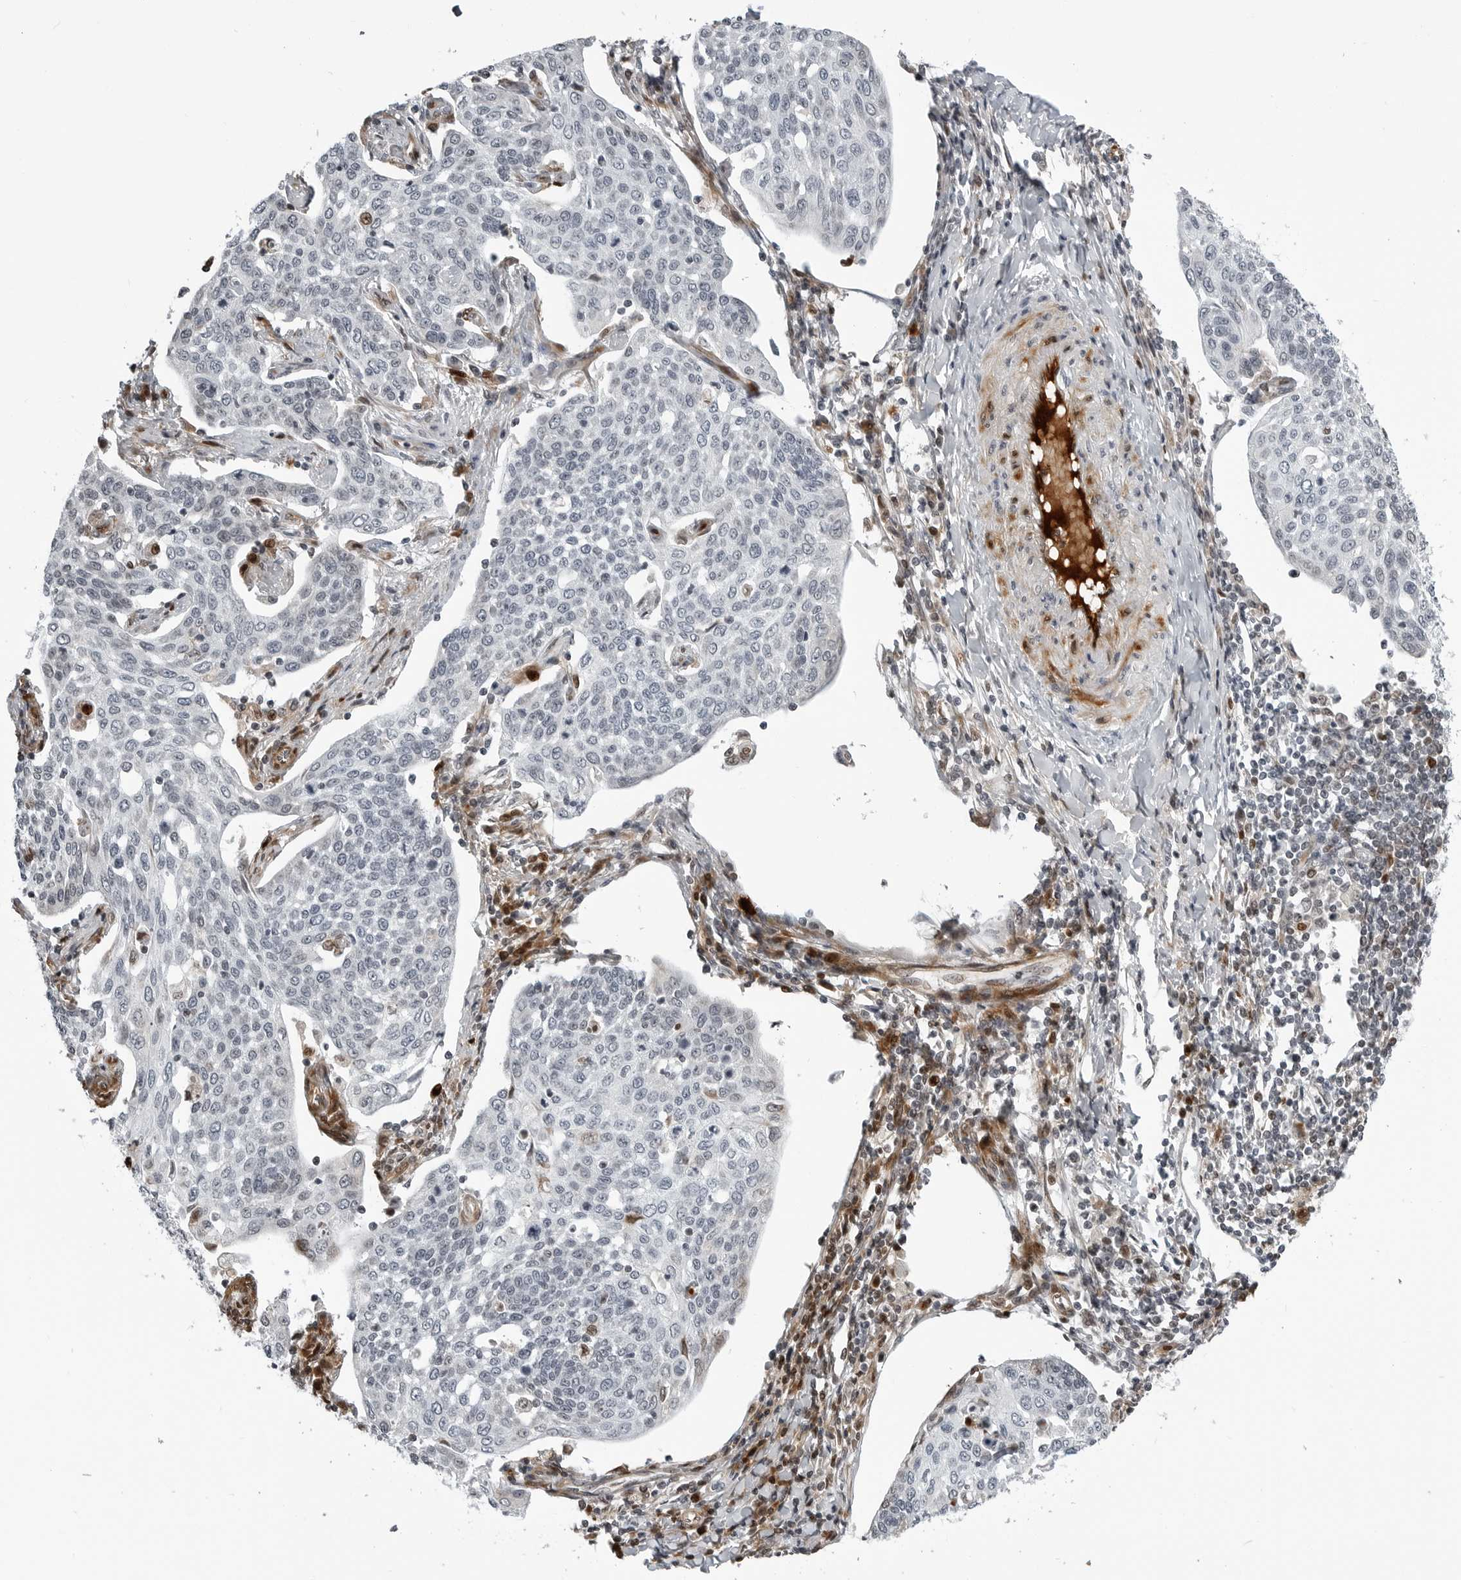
{"staining": {"intensity": "negative", "quantity": "none", "location": "none"}, "tissue": "cervical cancer", "cell_type": "Tumor cells", "image_type": "cancer", "snomed": [{"axis": "morphology", "description": "Squamous cell carcinoma, NOS"}, {"axis": "topography", "description": "Cervix"}], "caption": "Tumor cells show no significant protein positivity in cervical squamous cell carcinoma. Brightfield microscopy of IHC stained with DAB (3,3'-diaminobenzidine) (brown) and hematoxylin (blue), captured at high magnification.", "gene": "CXCR5", "patient": {"sex": "female", "age": 34}}